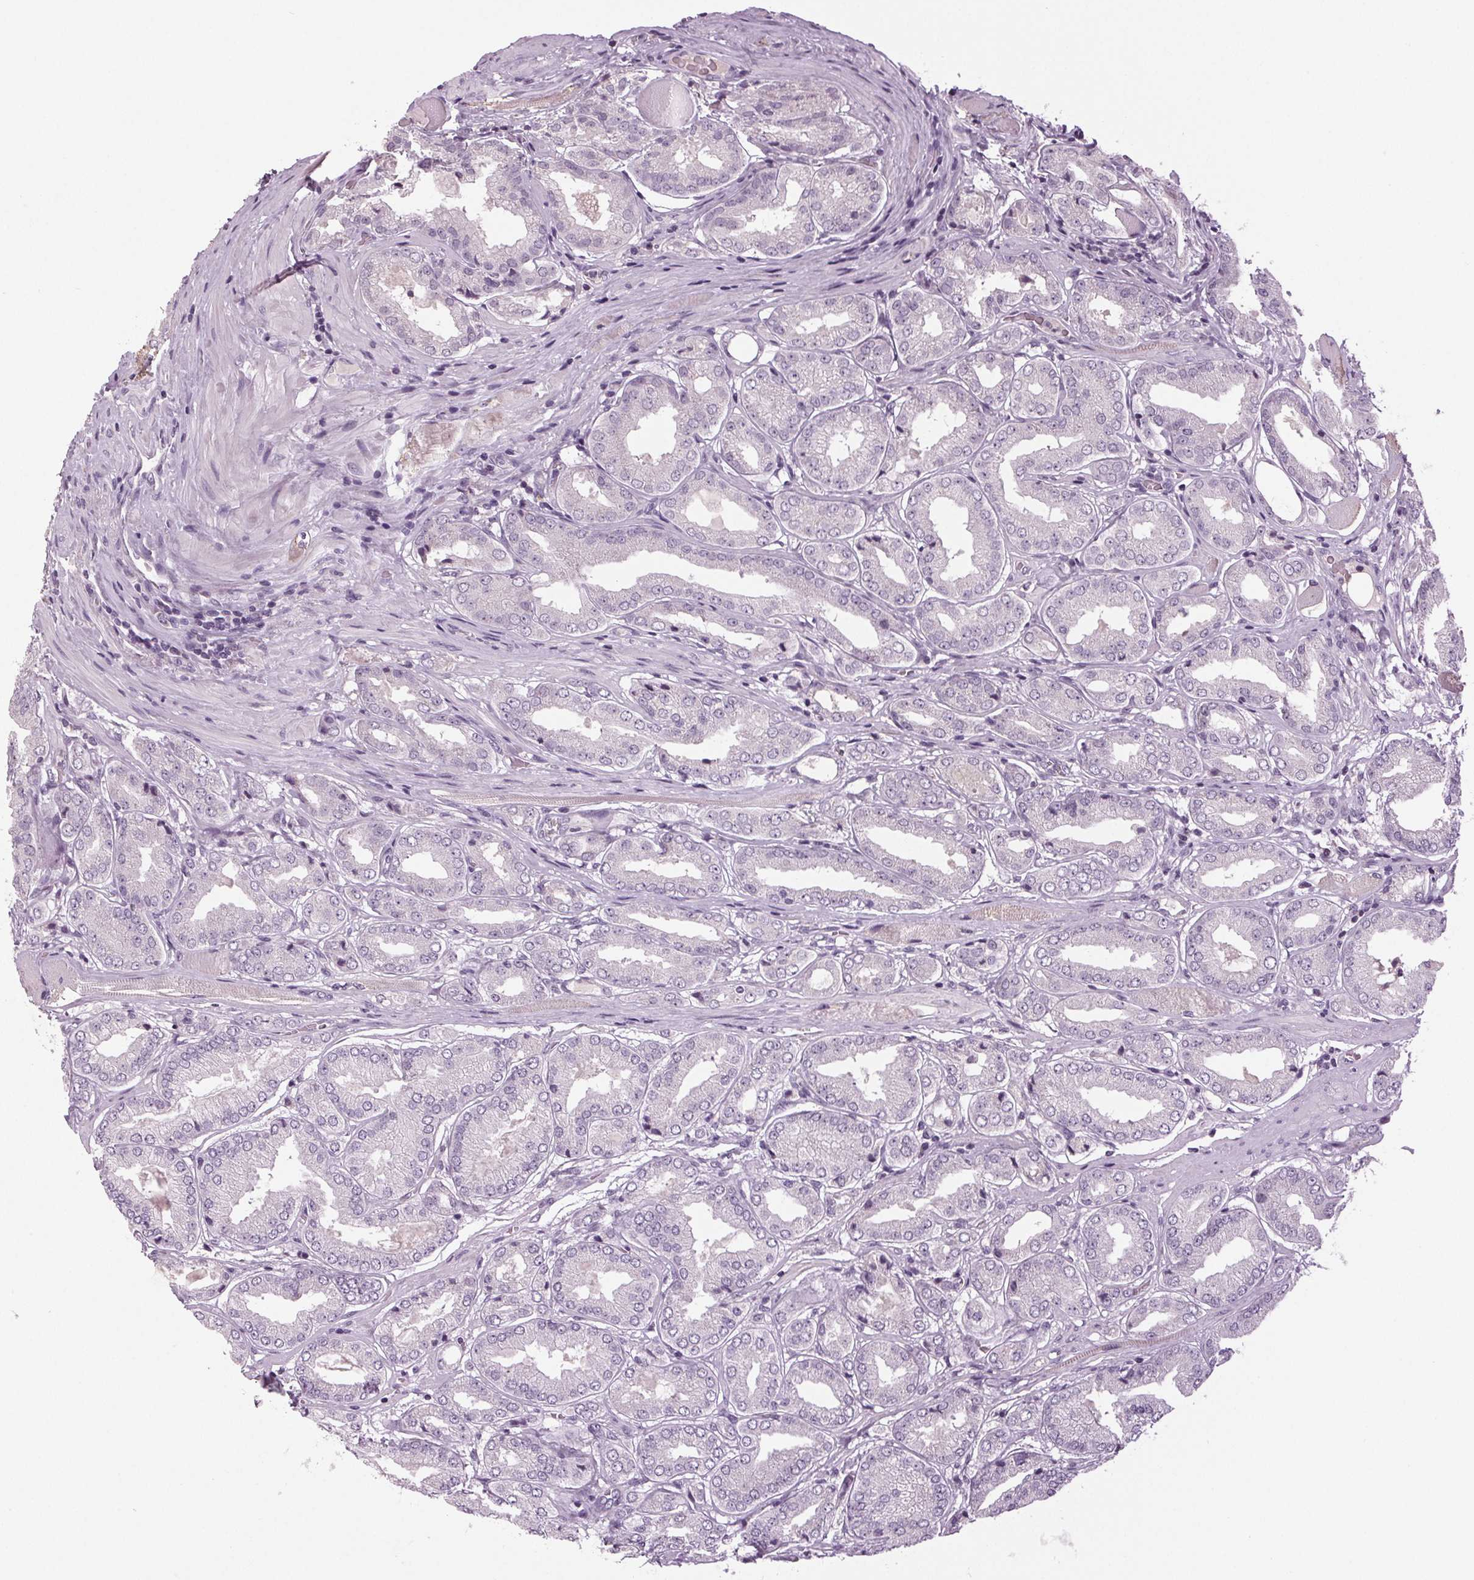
{"staining": {"intensity": "negative", "quantity": "none", "location": "none"}, "tissue": "prostate cancer", "cell_type": "Tumor cells", "image_type": "cancer", "snomed": [{"axis": "morphology", "description": "Adenocarcinoma, NOS"}, {"axis": "topography", "description": "Prostate"}], "caption": "Prostate cancer was stained to show a protein in brown. There is no significant expression in tumor cells.", "gene": "DNAH12", "patient": {"sex": "male", "age": 63}}